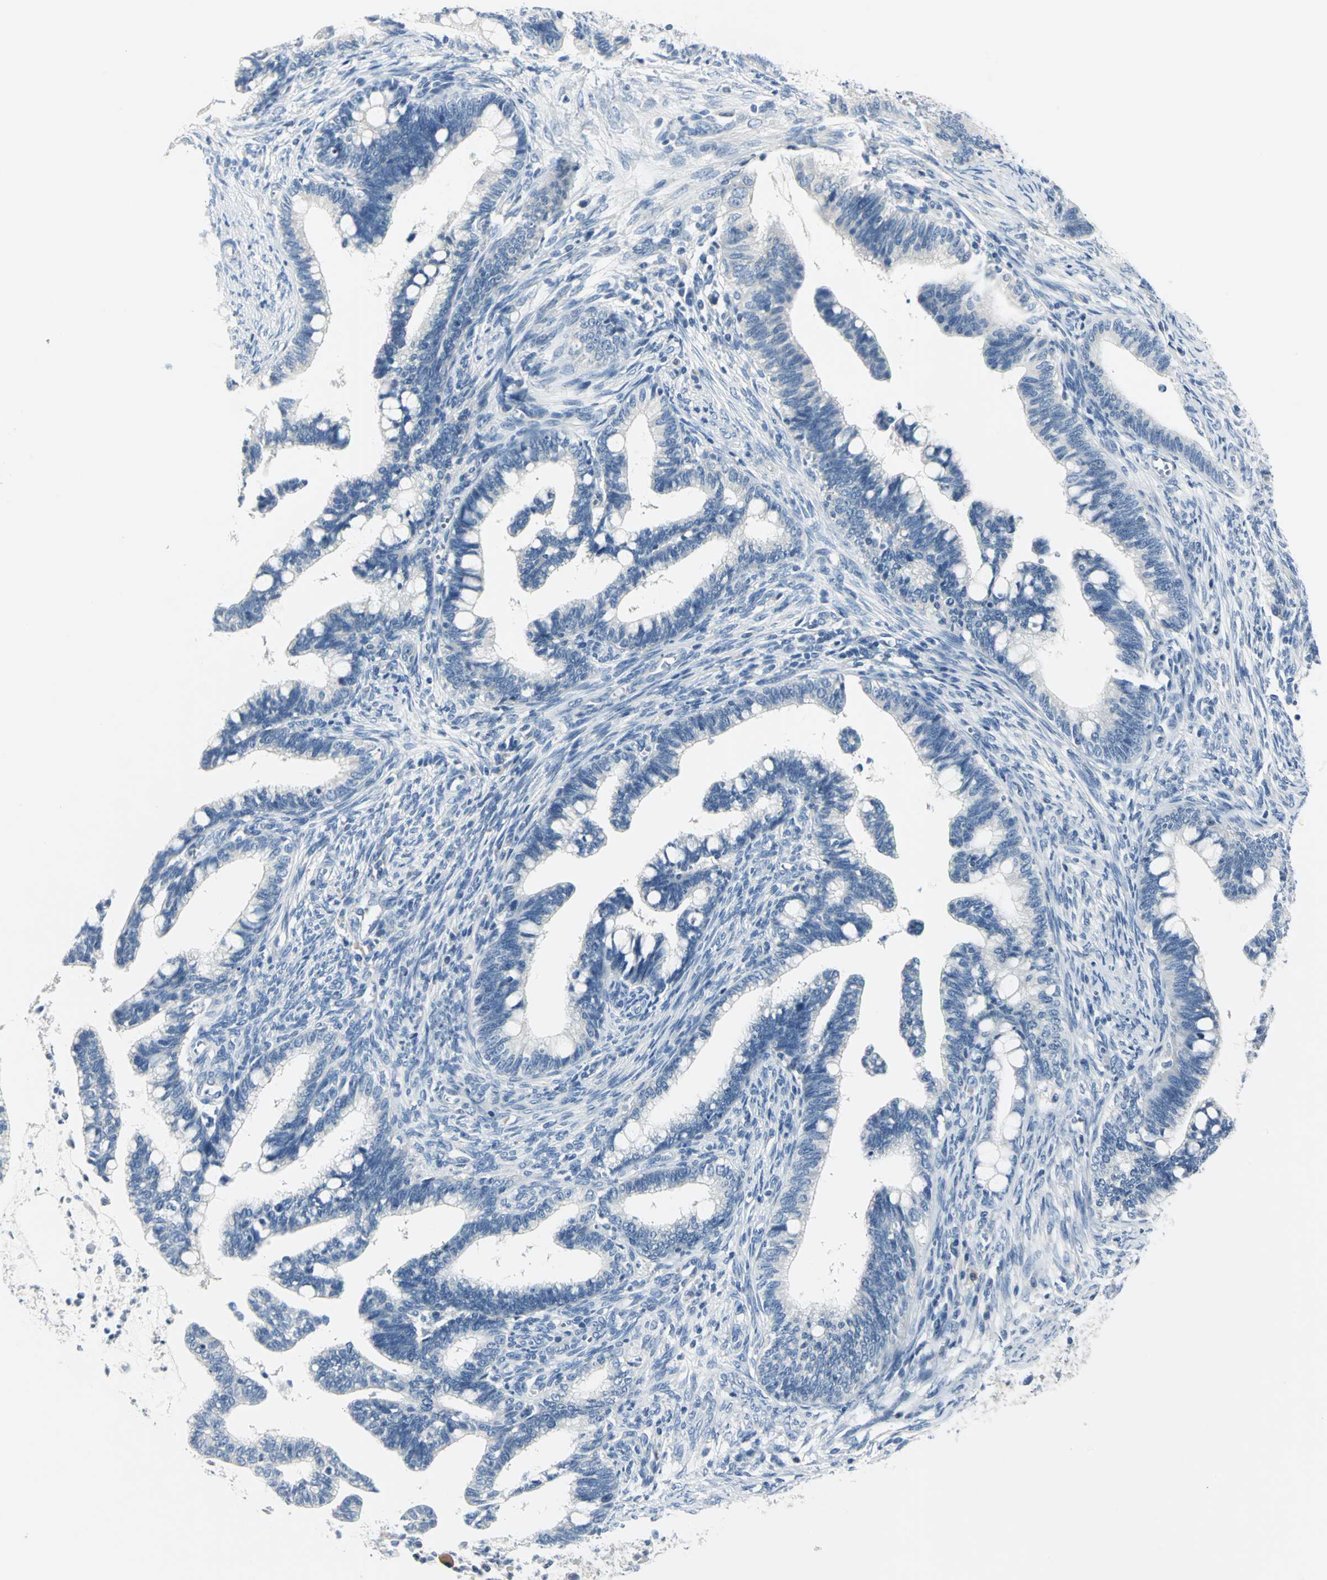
{"staining": {"intensity": "negative", "quantity": "none", "location": "none"}, "tissue": "cervical cancer", "cell_type": "Tumor cells", "image_type": "cancer", "snomed": [{"axis": "morphology", "description": "Adenocarcinoma, NOS"}, {"axis": "topography", "description": "Cervix"}], "caption": "Cervical cancer was stained to show a protein in brown. There is no significant staining in tumor cells. (DAB (3,3'-diaminobenzidine) IHC visualized using brightfield microscopy, high magnification).", "gene": "RIPOR1", "patient": {"sex": "female", "age": 36}}